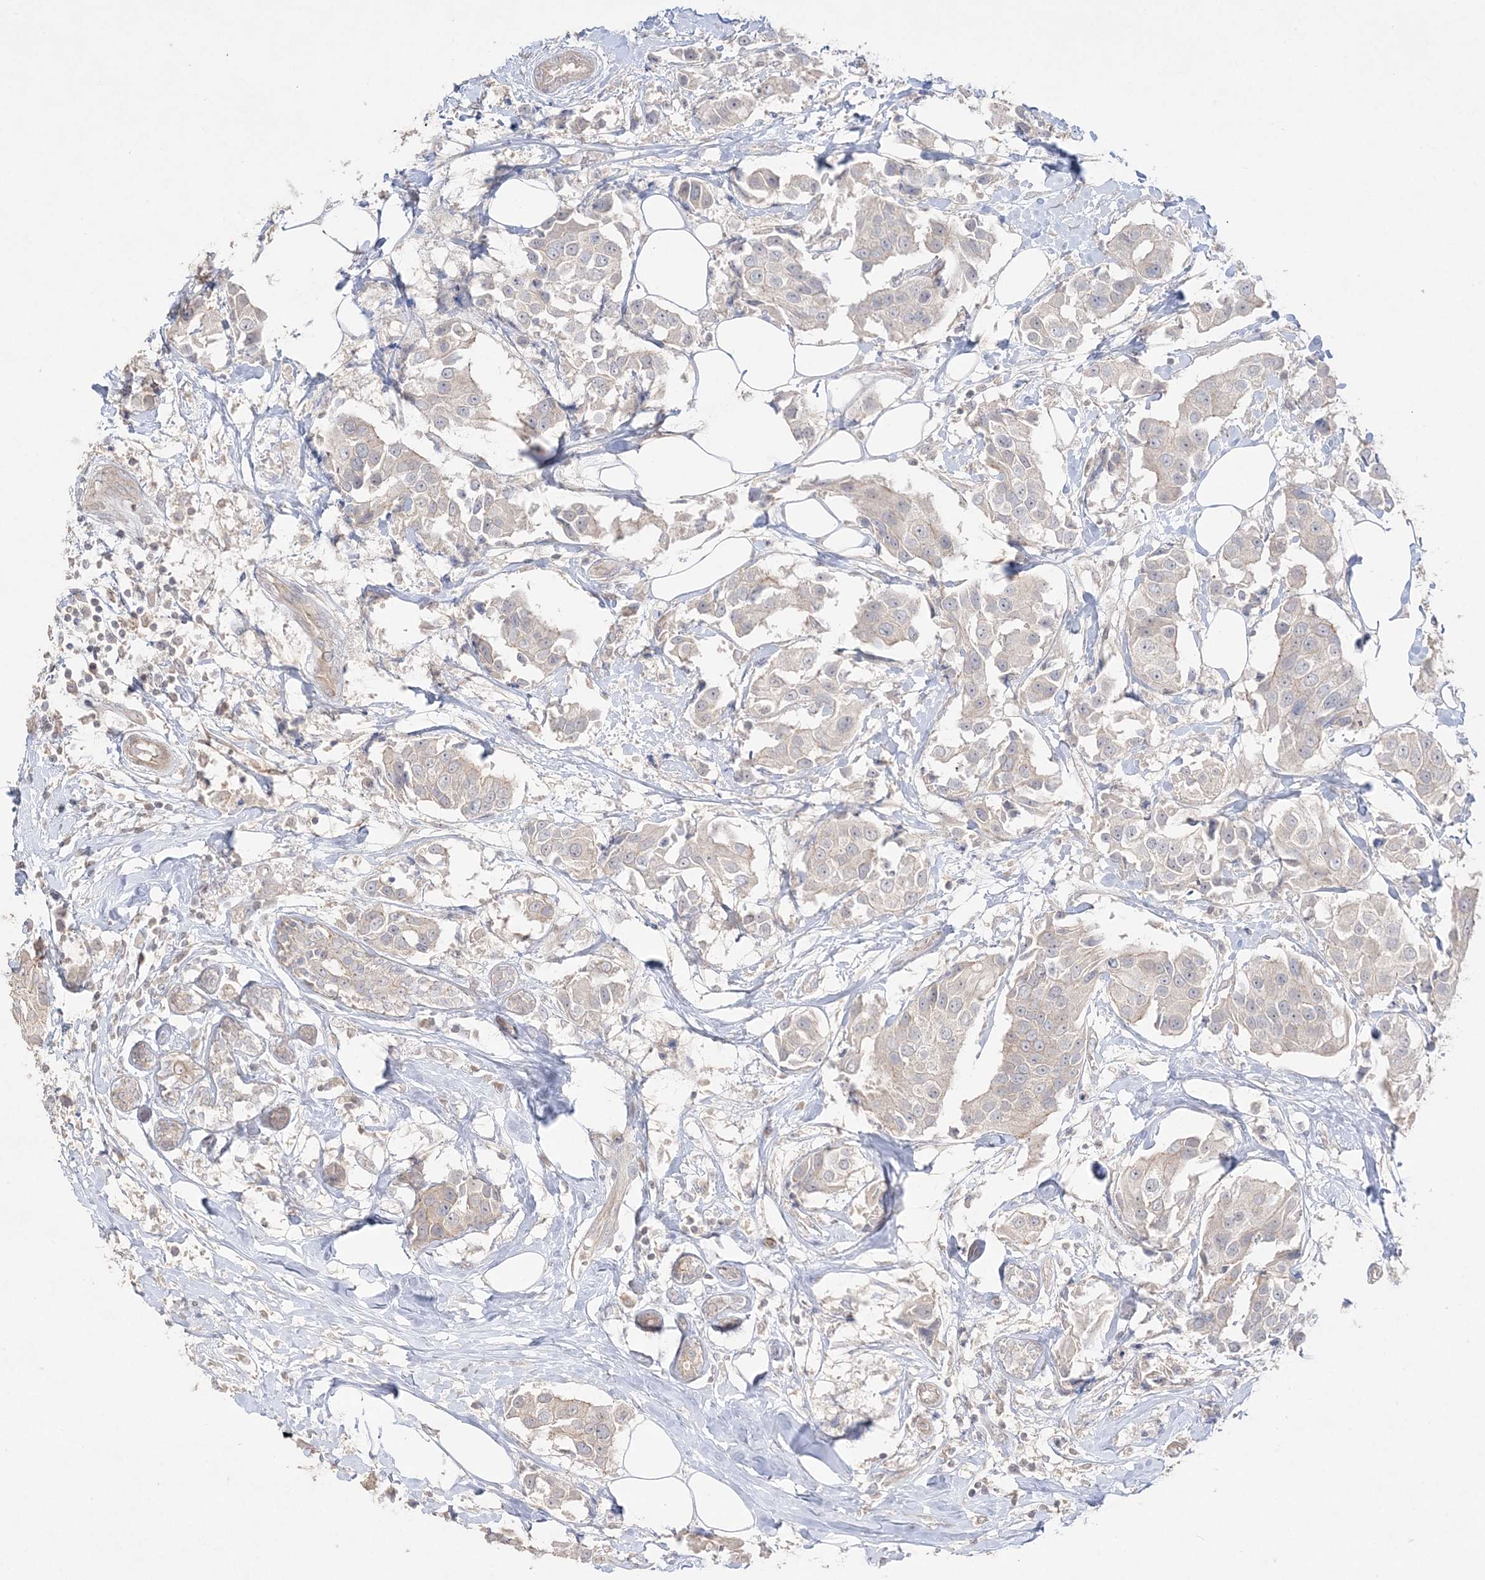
{"staining": {"intensity": "negative", "quantity": "none", "location": "none"}, "tissue": "breast cancer", "cell_type": "Tumor cells", "image_type": "cancer", "snomed": [{"axis": "morphology", "description": "Normal tissue, NOS"}, {"axis": "morphology", "description": "Duct carcinoma"}, {"axis": "topography", "description": "Breast"}], "caption": "Protein analysis of breast infiltrating ductal carcinoma reveals no significant expression in tumor cells.", "gene": "SH3BP4", "patient": {"sex": "female", "age": 39}}